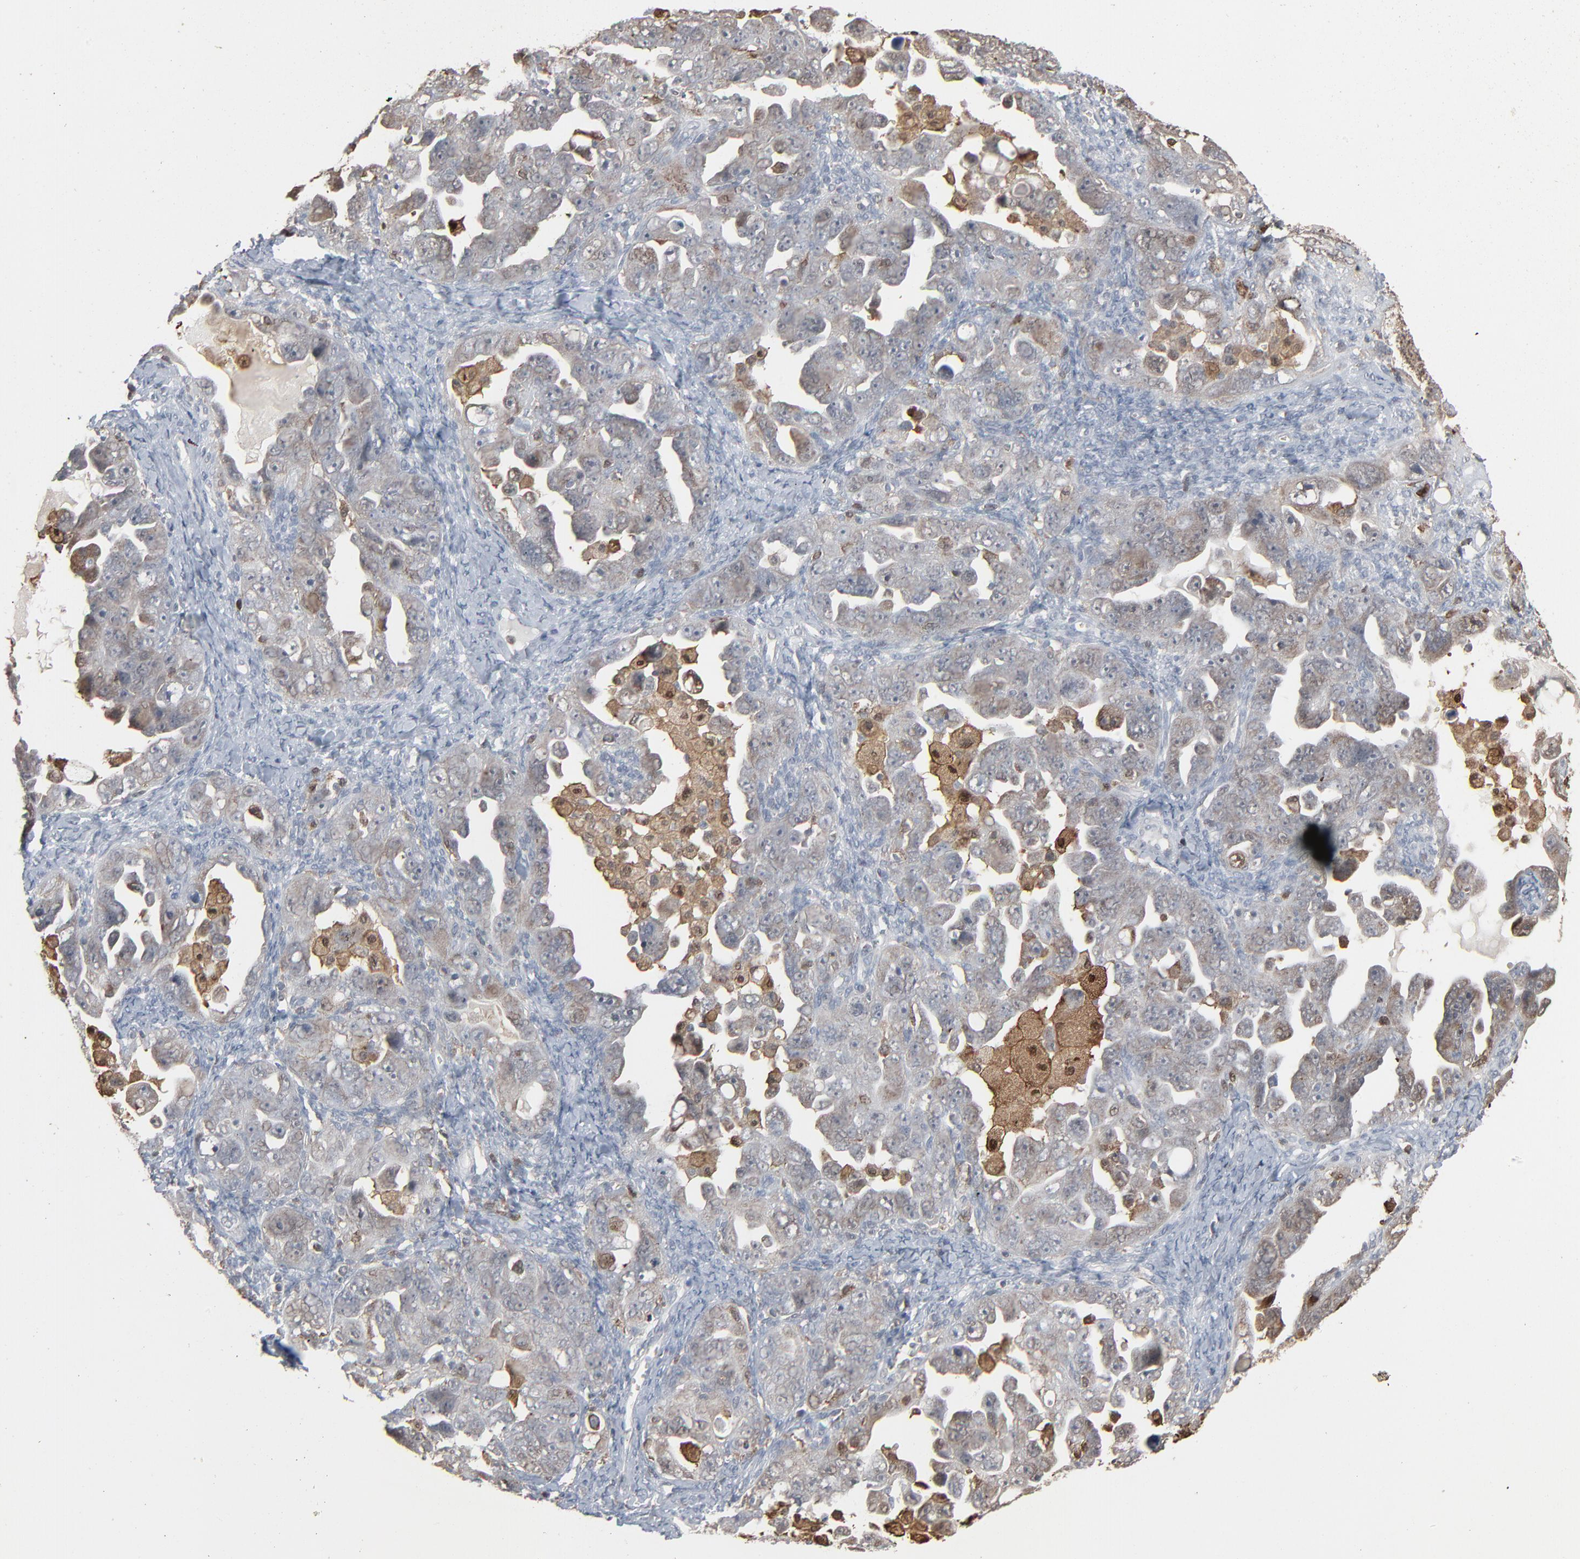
{"staining": {"intensity": "weak", "quantity": ">75%", "location": "cytoplasmic/membranous"}, "tissue": "ovarian cancer", "cell_type": "Tumor cells", "image_type": "cancer", "snomed": [{"axis": "morphology", "description": "Cystadenocarcinoma, serous, NOS"}, {"axis": "topography", "description": "Ovary"}], "caption": "Weak cytoplasmic/membranous positivity for a protein is present in about >75% of tumor cells of ovarian cancer using immunohistochemistry.", "gene": "DOCK8", "patient": {"sex": "female", "age": 66}}